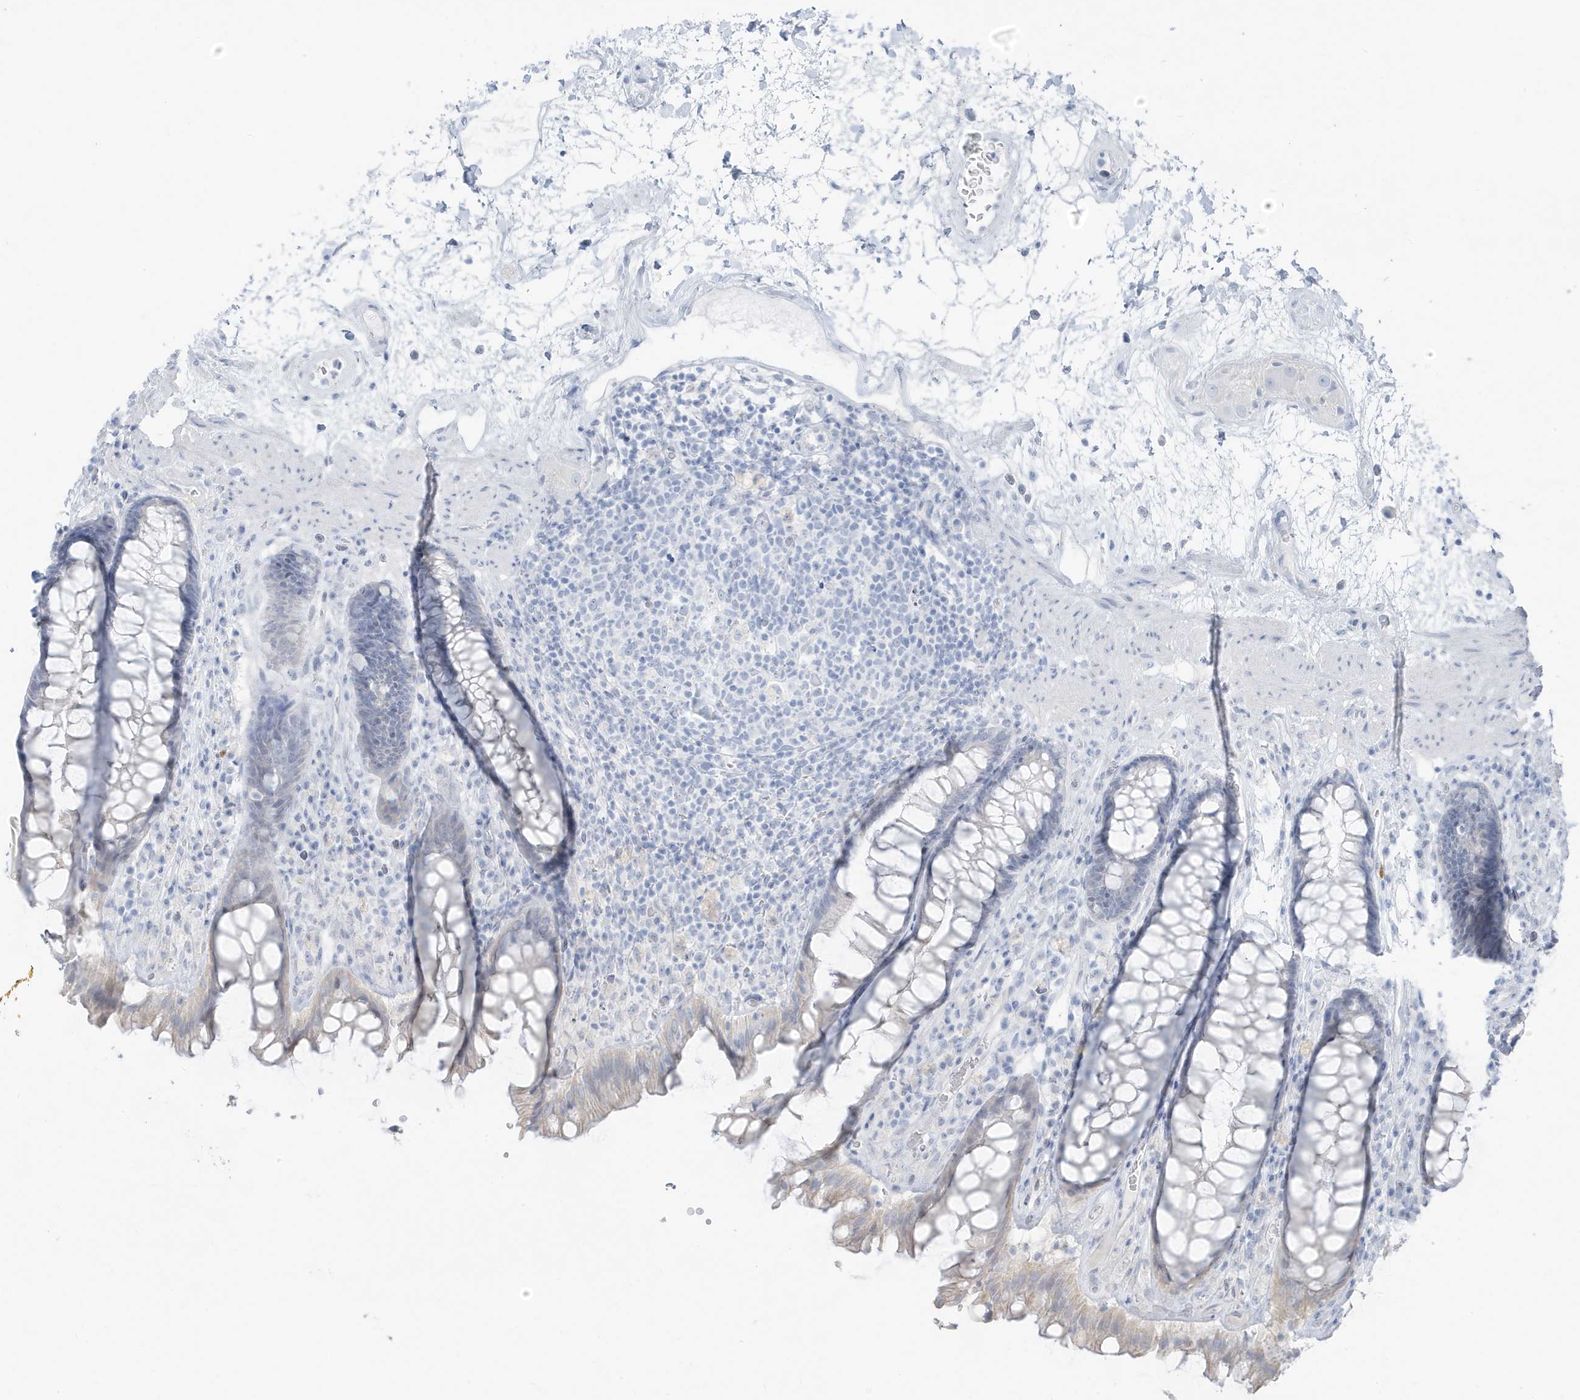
{"staining": {"intensity": "weak", "quantity": "<25%", "location": "cytoplasmic/membranous"}, "tissue": "rectum", "cell_type": "Glandular cells", "image_type": "normal", "snomed": [{"axis": "morphology", "description": "Normal tissue, NOS"}, {"axis": "topography", "description": "Rectum"}], "caption": "Immunohistochemical staining of benign rectum demonstrates no significant expression in glandular cells.", "gene": "ZFP64", "patient": {"sex": "male", "age": 64}}